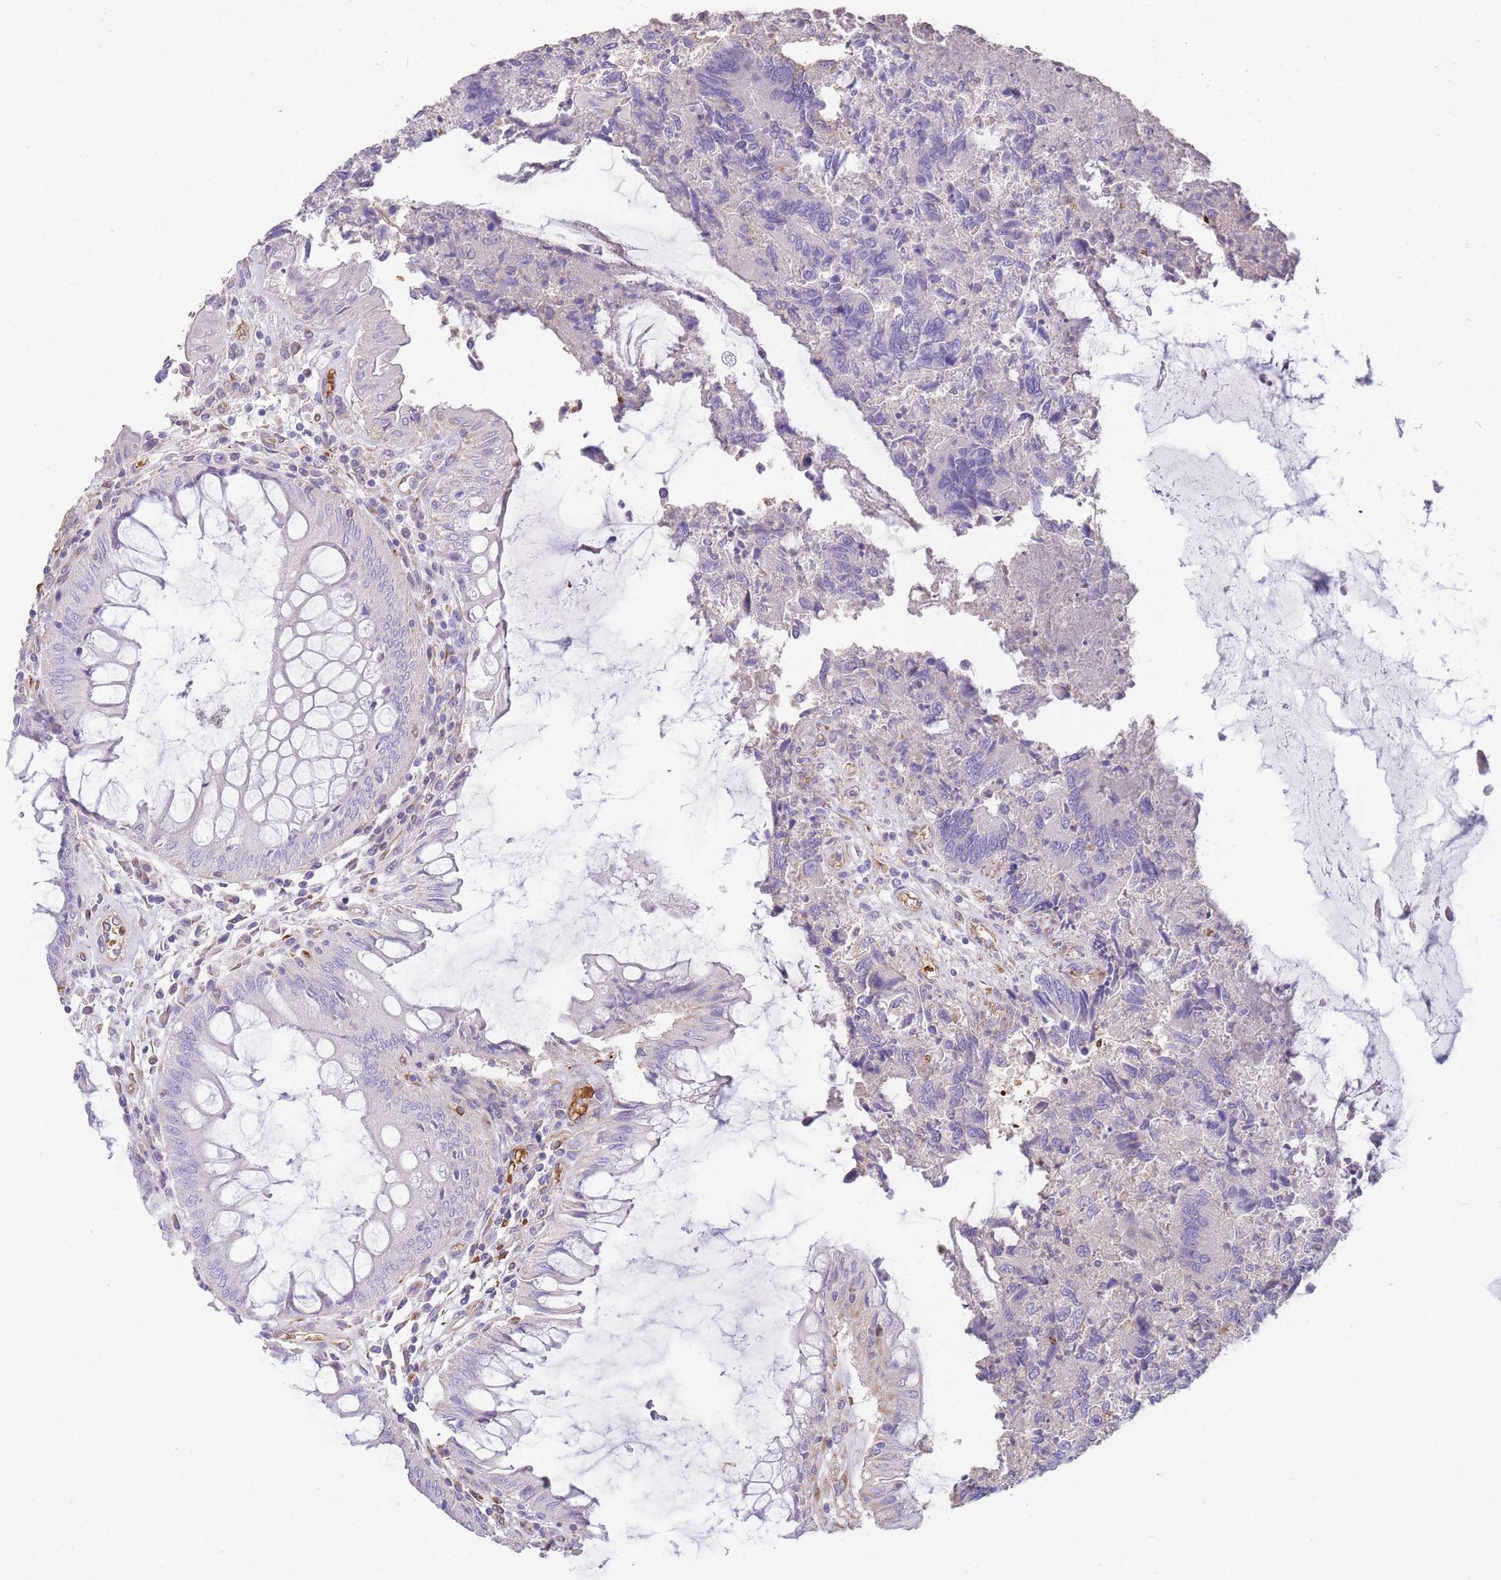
{"staining": {"intensity": "negative", "quantity": "none", "location": "none"}, "tissue": "colorectal cancer", "cell_type": "Tumor cells", "image_type": "cancer", "snomed": [{"axis": "morphology", "description": "Adenocarcinoma, NOS"}, {"axis": "topography", "description": "Colon"}], "caption": "There is no significant positivity in tumor cells of colorectal adenocarcinoma. The staining was performed using DAB to visualize the protein expression in brown, while the nuclei were stained in blue with hematoxylin (Magnification: 20x).", "gene": "ANKRD53", "patient": {"sex": "female", "age": 67}}